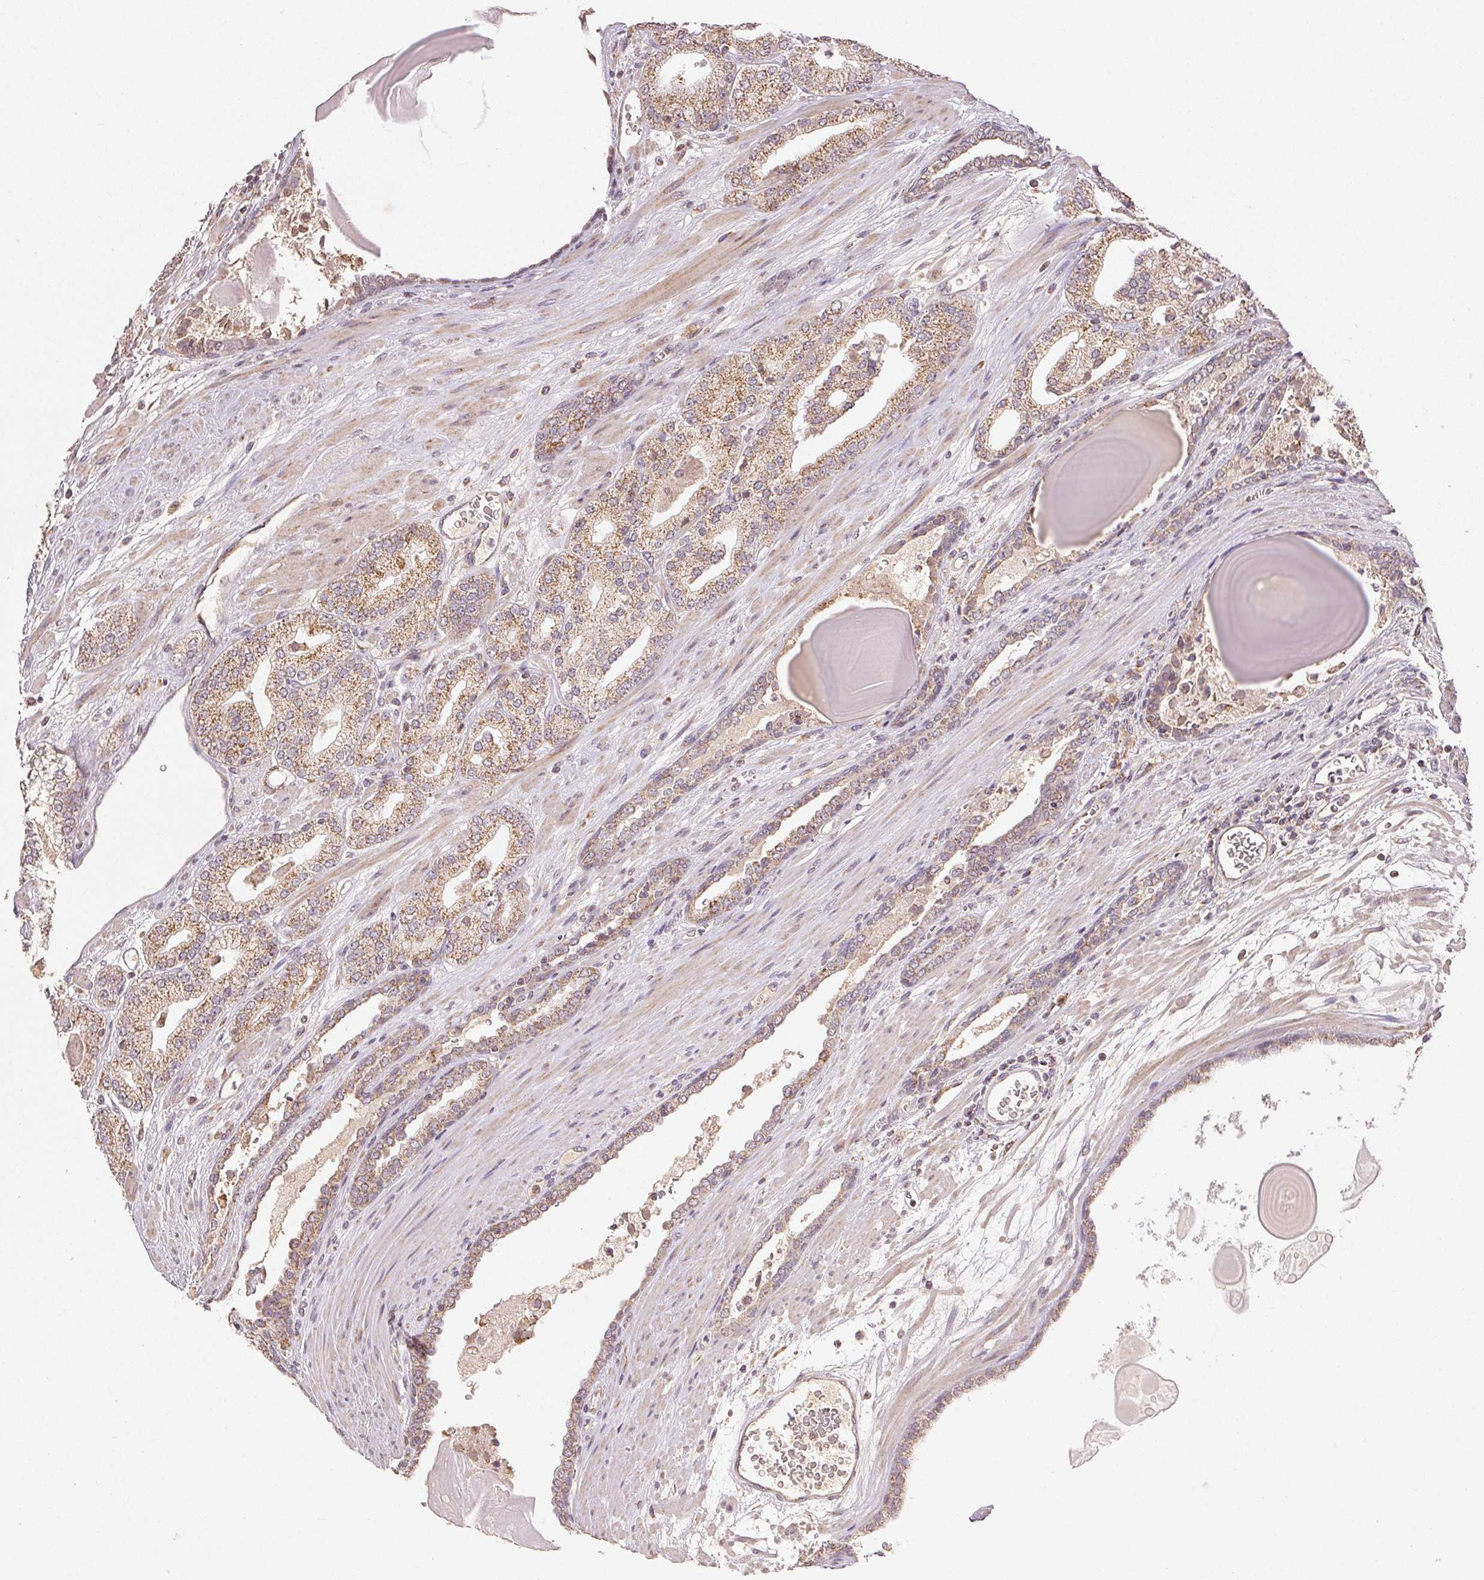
{"staining": {"intensity": "moderate", "quantity": ">75%", "location": "cytoplasmic/membranous"}, "tissue": "prostate cancer", "cell_type": "Tumor cells", "image_type": "cancer", "snomed": [{"axis": "morphology", "description": "Adenocarcinoma, High grade"}, {"axis": "topography", "description": "Prostate"}], "caption": "Immunohistochemistry (IHC) image of human high-grade adenocarcinoma (prostate) stained for a protein (brown), which demonstrates medium levels of moderate cytoplasmic/membranous expression in approximately >75% of tumor cells.", "gene": "CLASP1", "patient": {"sex": "male", "age": 64}}